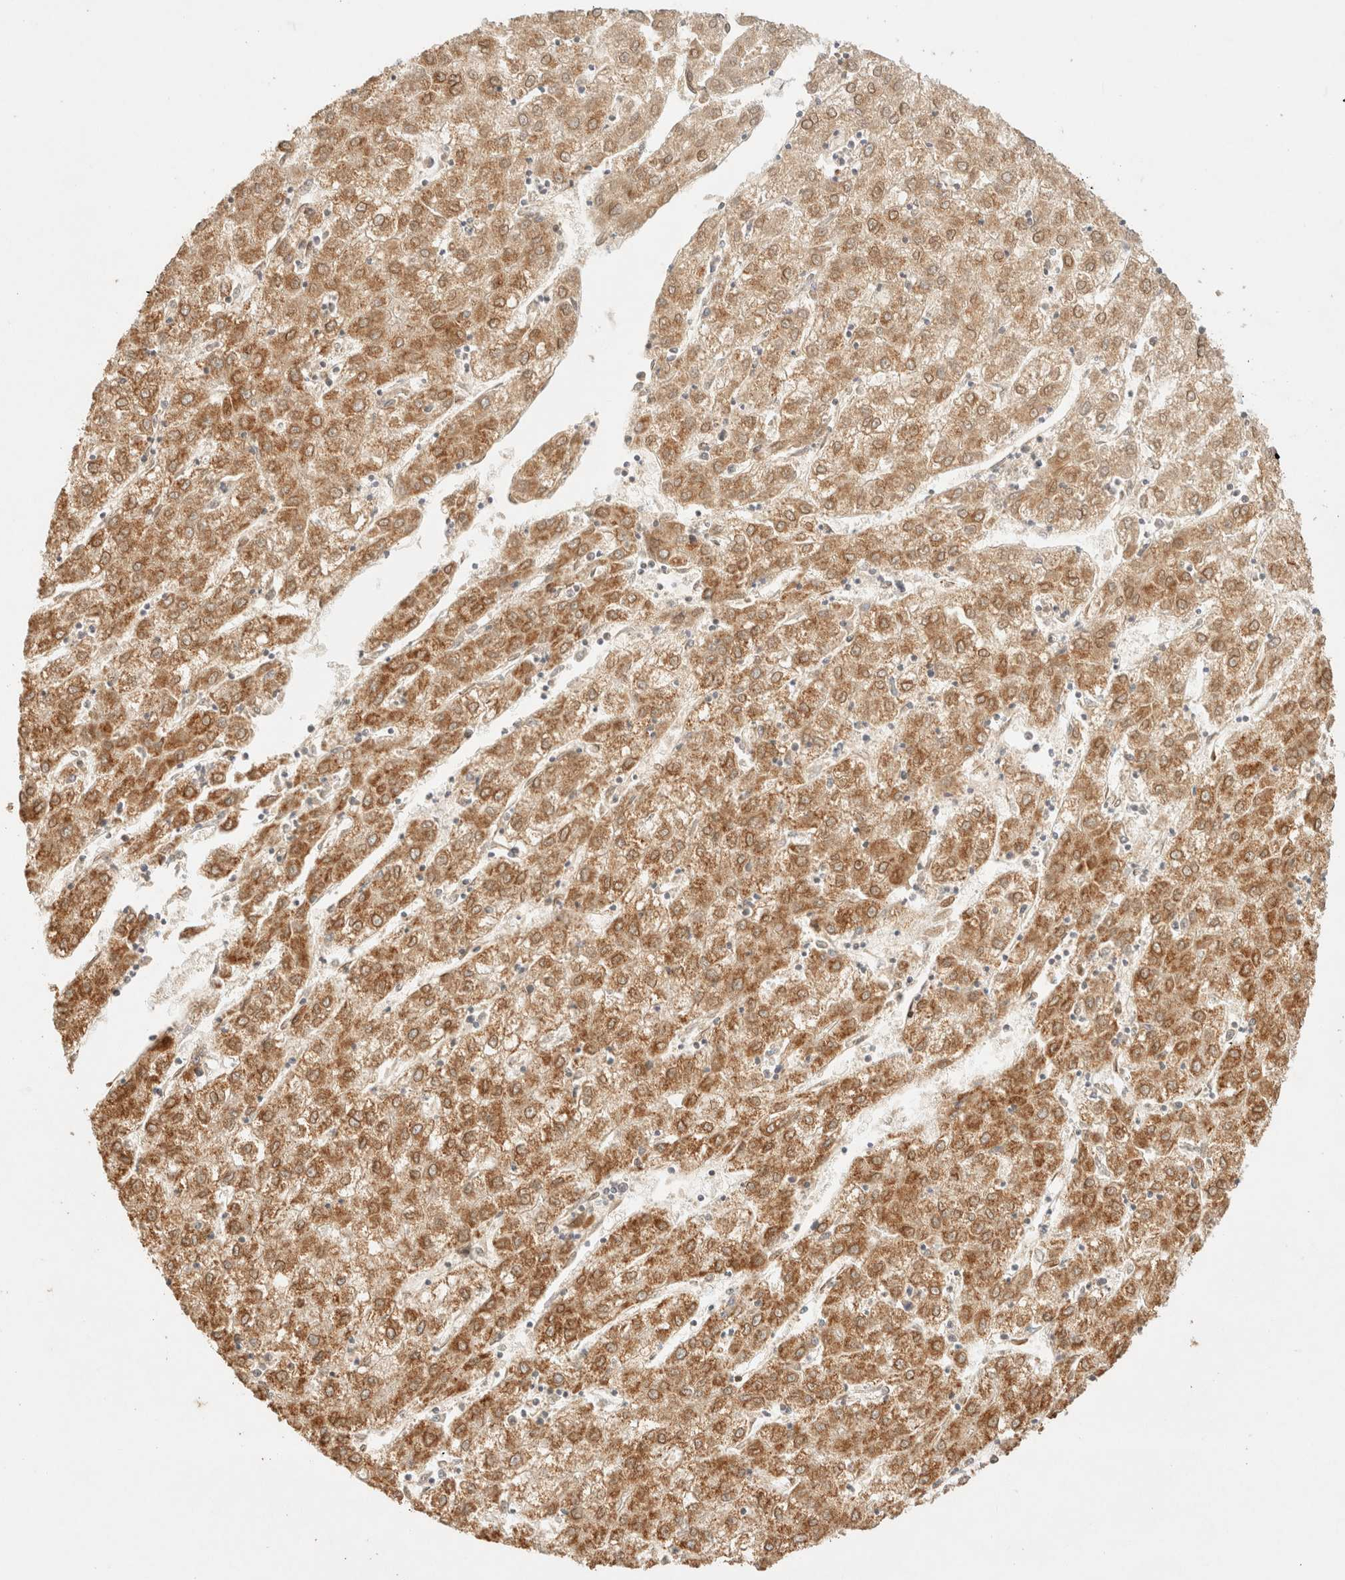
{"staining": {"intensity": "moderate", "quantity": ">75%", "location": "cytoplasmic/membranous,nuclear"}, "tissue": "liver cancer", "cell_type": "Tumor cells", "image_type": "cancer", "snomed": [{"axis": "morphology", "description": "Carcinoma, Hepatocellular, NOS"}, {"axis": "topography", "description": "Liver"}], "caption": "Protein staining demonstrates moderate cytoplasmic/membranous and nuclear staining in approximately >75% of tumor cells in liver cancer (hepatocellular carcinoma).", "gene": "TACO1", "patient": {"sex": "male", "age": 72}}